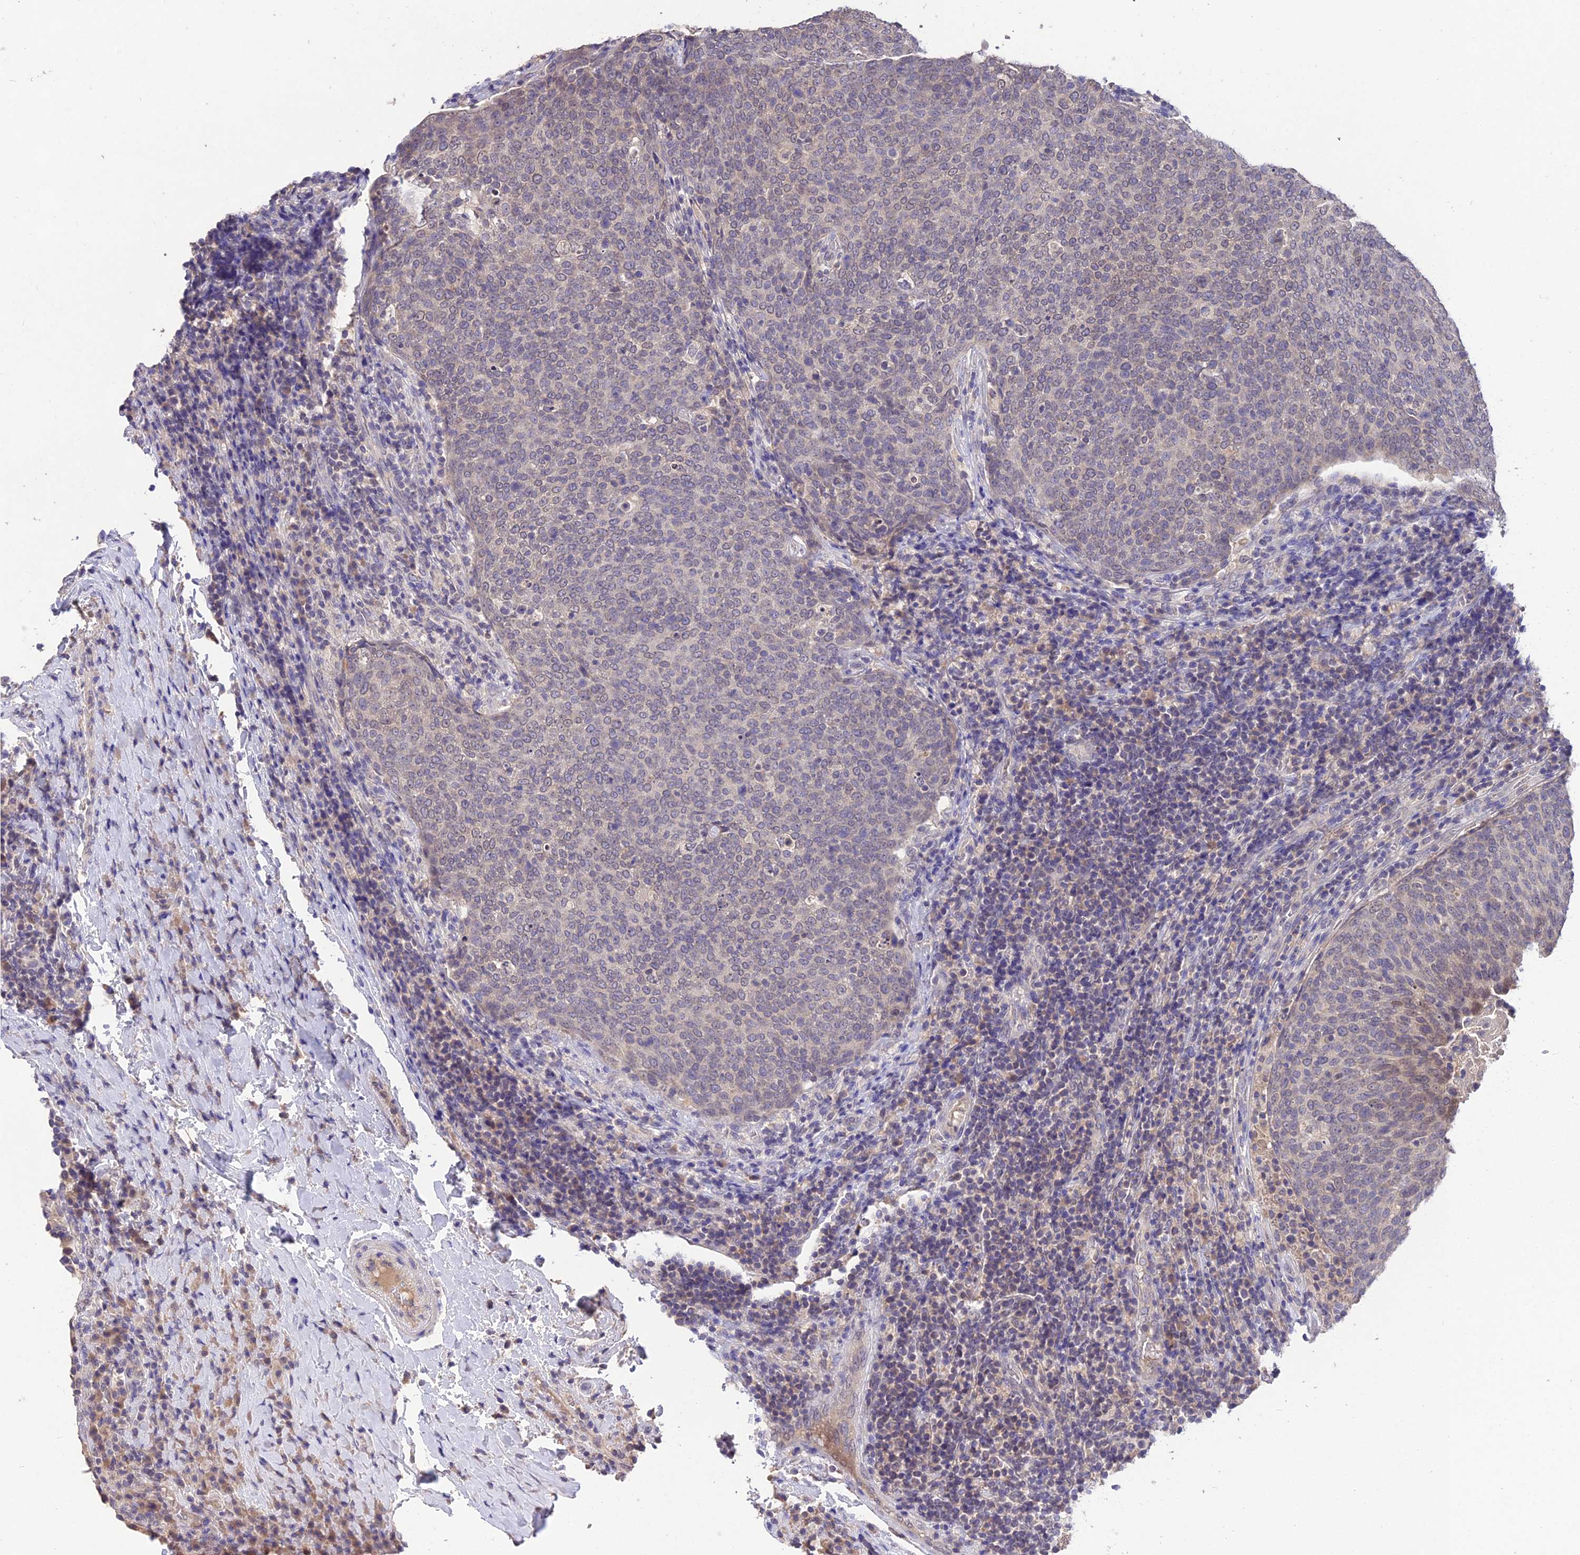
{"staining": {"intensity": "moderate", "quantity": "<25%", "location": "nuclear"}, "tissue": "head and neck cancer", "cell_type": "Tumor cells", "image_type": "cancer", "snomed": [{"axis": "morphology", "description": "Squamous cell carcinoma, NOS"}, {"axis": "morphology", "description": "Squamous cell carcinoma, metastatic, NOS"}, {"axis": "topography", "description": "Lymph node"}, {"axis": "topography", "description": "Head-Neck"}], "caption": "DAB immunohistochemical staining of head and neck squamous cell carcinoma reveals moderate nuclear protein expression in approximately <25% of tumor cells. (IHC, brightfield microscopy, high magnification).", "gene": "PGK1", "patient": {"sex": "male", "age": 62}}